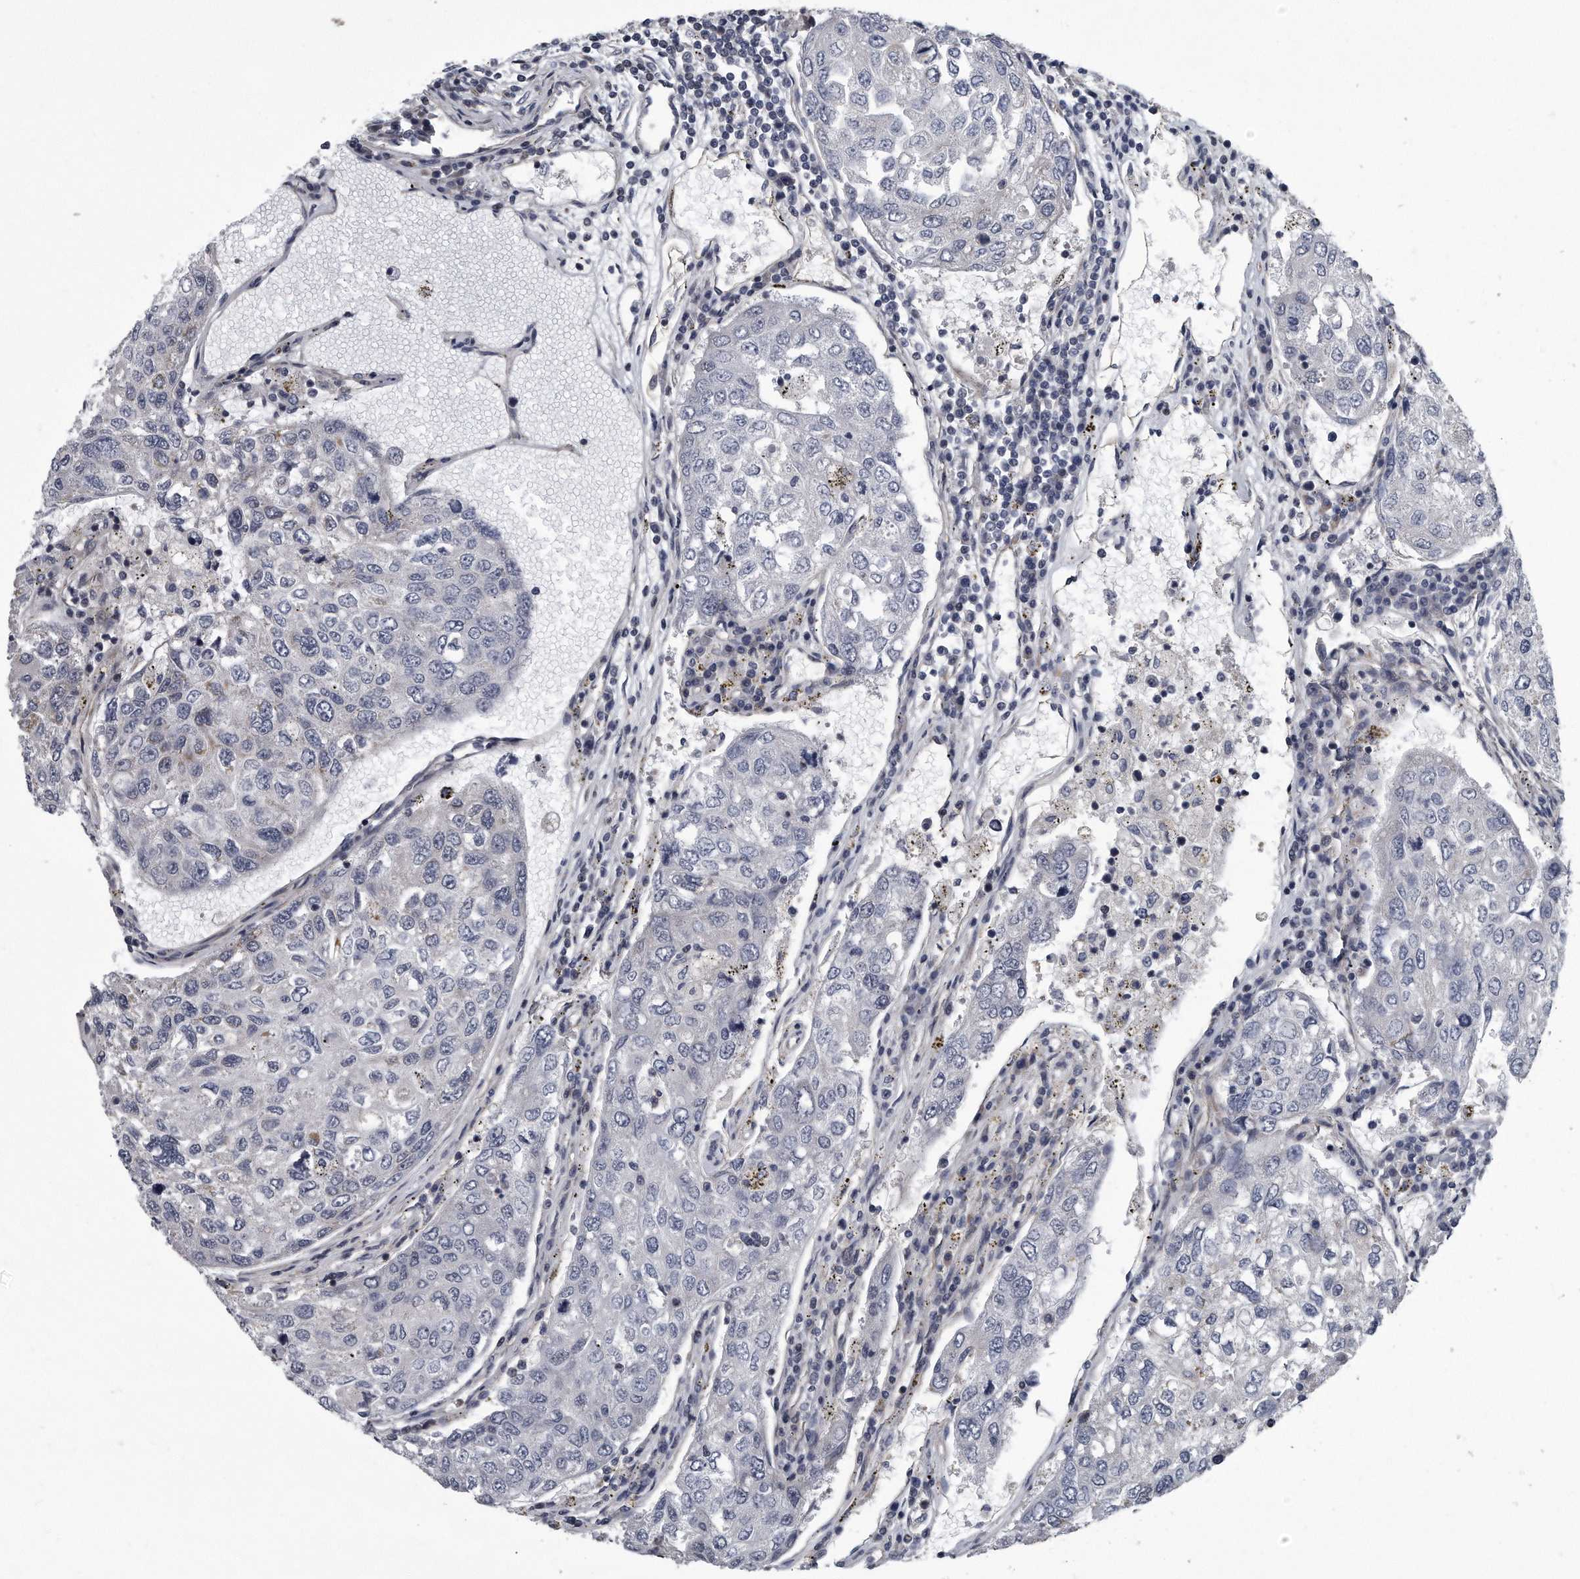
{"staining": {"intensity": "negative", "quantity": "none", "location": "none"}, "tissue": "urothelial cancer", "cell_type": "Tumor cells", "image_type": "cancer", "snomed": [{"axis": "morphology", "description": "Urothelial carcinoma, High grade"}, {"axis": "topography", "description": "Lymph node"}, {"axis": "topography", "description": "Urinary bladder"}], "caption": "Immunohistochemical staining of high-grade urothelial carcinoma shows no significant expression in tumor cells.", "gene": "ARMCX1", "patient": {"sex": "male", "age": 51}}